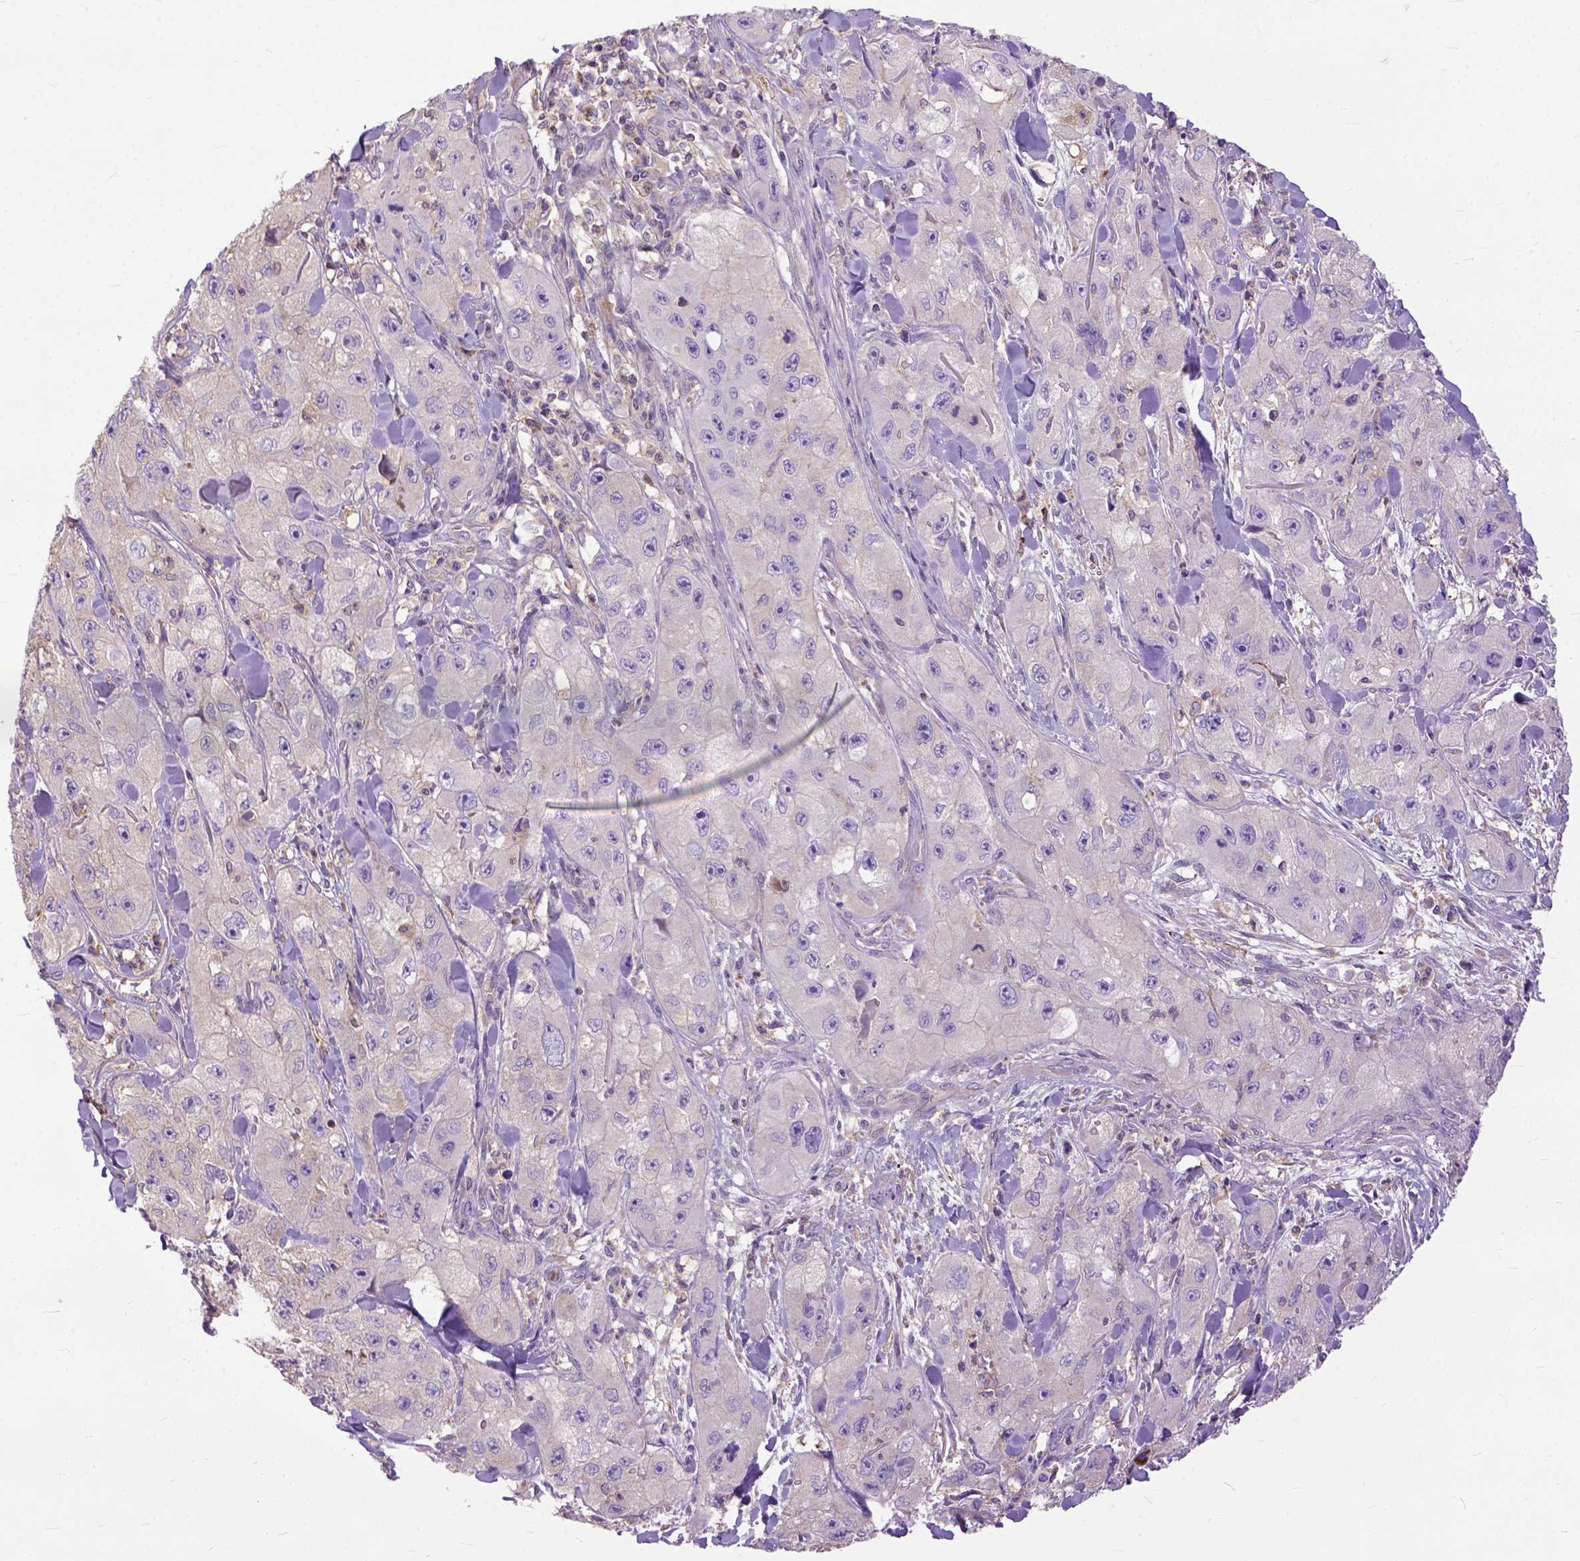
{"staining": {"intensity": "weak", "quantity": "<25%", "location": "cytoplasmic/membranous"}, "tissue": "skin cancer", "cell_type": "Tumor cells", "image_type": "cancer", "snomed": [{"axis": "morphology", "description": "Squamous cell carcinoma, NOS"}, {"axis": "topography", "description": "Skin"}, {"axis": "topography", "description": "Subcutis"}], "caption": "High magnification brightfield microscopy of squamous cell carcinoma (skin) stained with DAB (brown) and counterstained with hematoxylin (blue): tumor cells show no significant staining.", "gene": "NAMPT", "patient": {"sex": "male", "age": 73}}